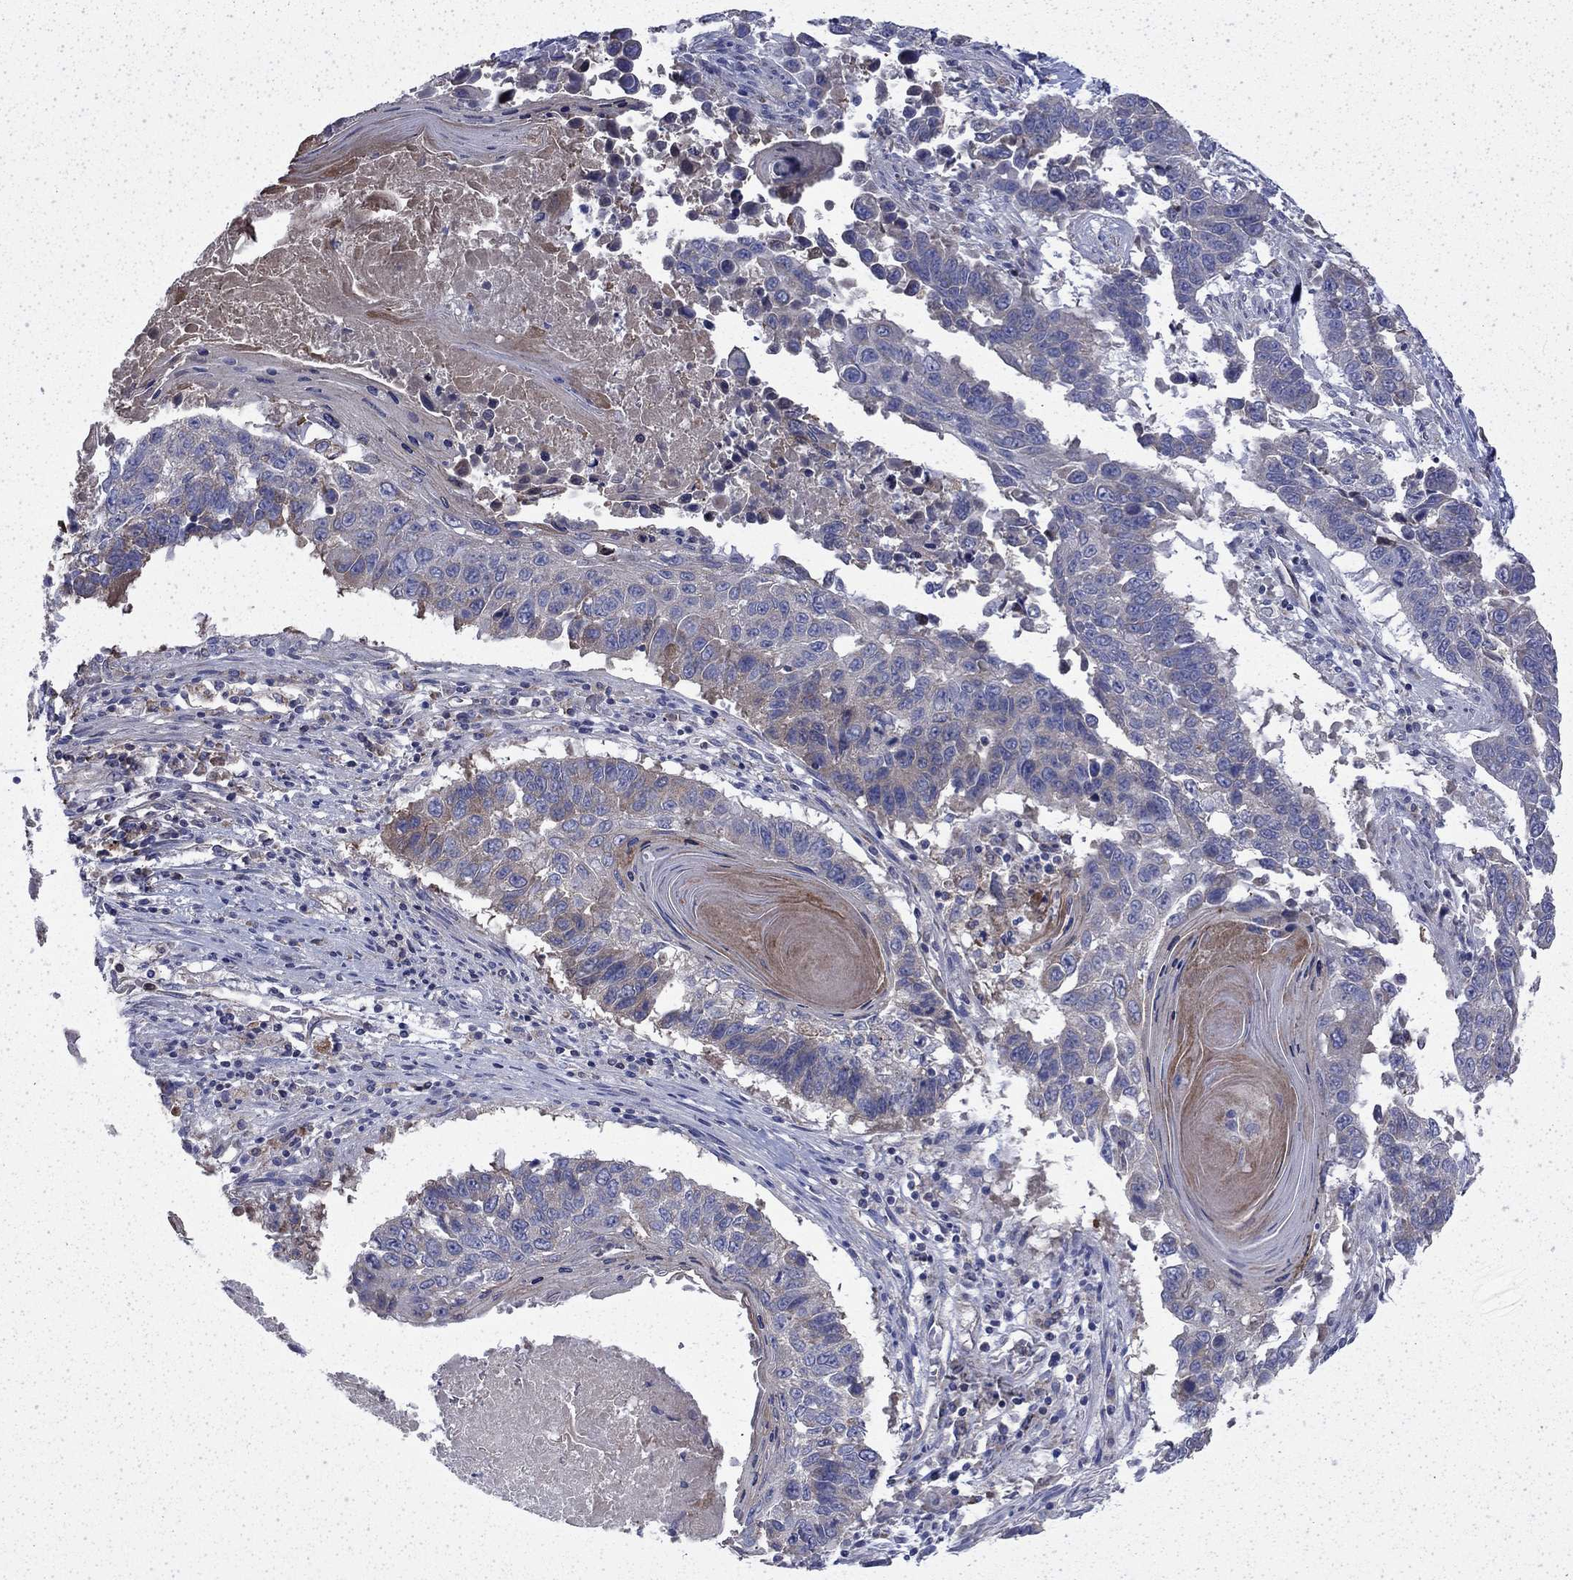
{"staining": {"intensity": "moderate", "quantity": "<25%", "location": "cytoplasmic/membranous"}, "tissue": "lung cancer", "cell_type": "Tumor cells", "image_type": "cancer", "snomed": [{"axis": "morphology", "description": "Squamous cell carcinoma, NOS"}, {"axis": "topography", "description": "Lung"}], "caption": "Tumor cells show low levels of moderate cytoplasmic/membranous expression in about <25% of cells in human lung cancer.", "gene": "DTNA", "patient": {"sex": "male", "age": 73}}